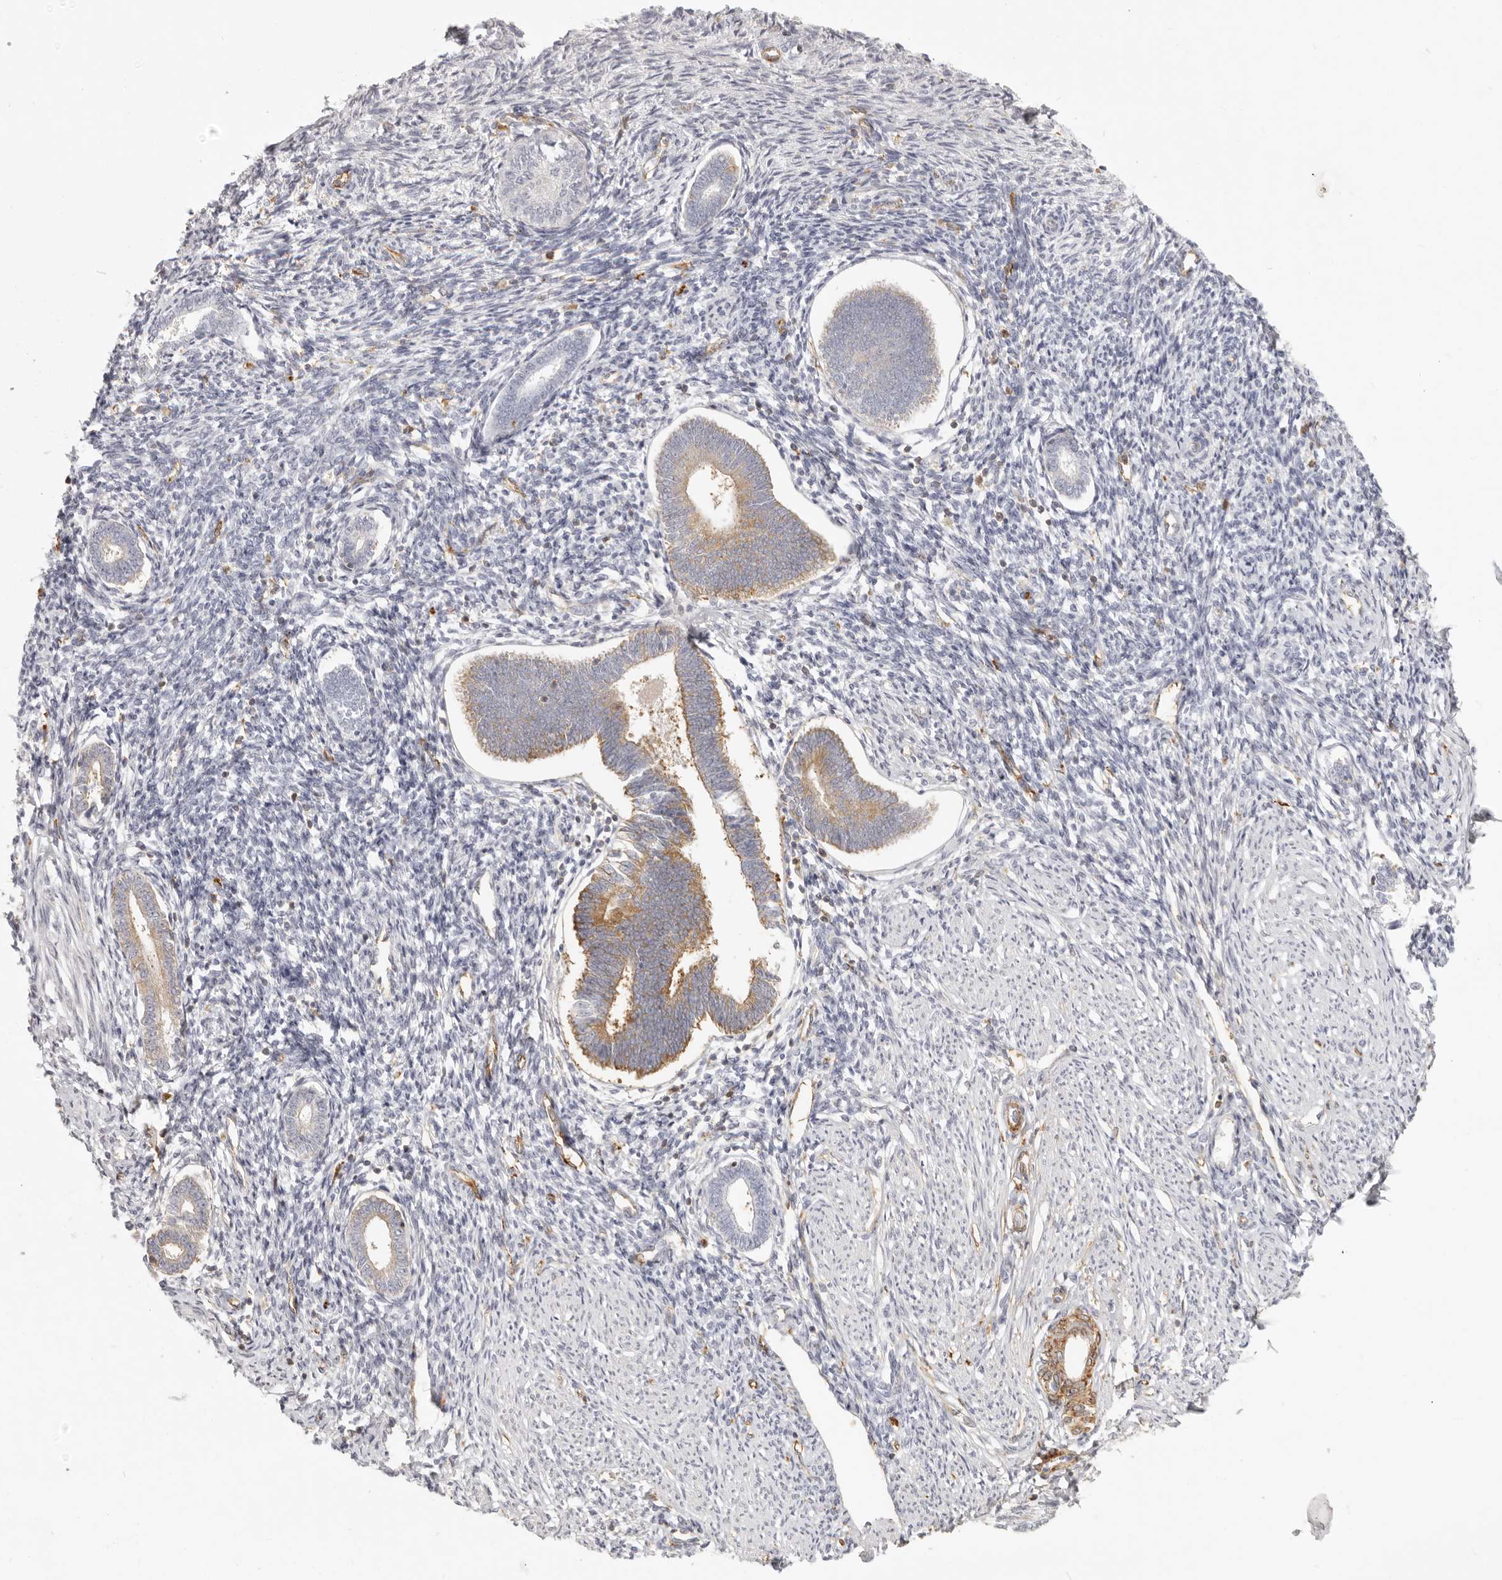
{"staining": {"intensity": "weak", "quantity": "25%-75%", "location": "cytoplasmic/membranous"}, "tissue": "endometrium", "cell_type": "Cells in endometrial stroma", "image_type": "normal", "snomed": [{"axis": "morphology", "description": "Normal tissue, NOS"}, {"axis": "topography", "description": "Endometrium"}], "caption": "Protein analysis of unremarkable endometrium reveals weak cytoplasmic/membranous staining in about 25%-75% of cells in endometrial stroma.", "gene": "NIBAN1", "patient": {"sex": "female", "age": 56}}